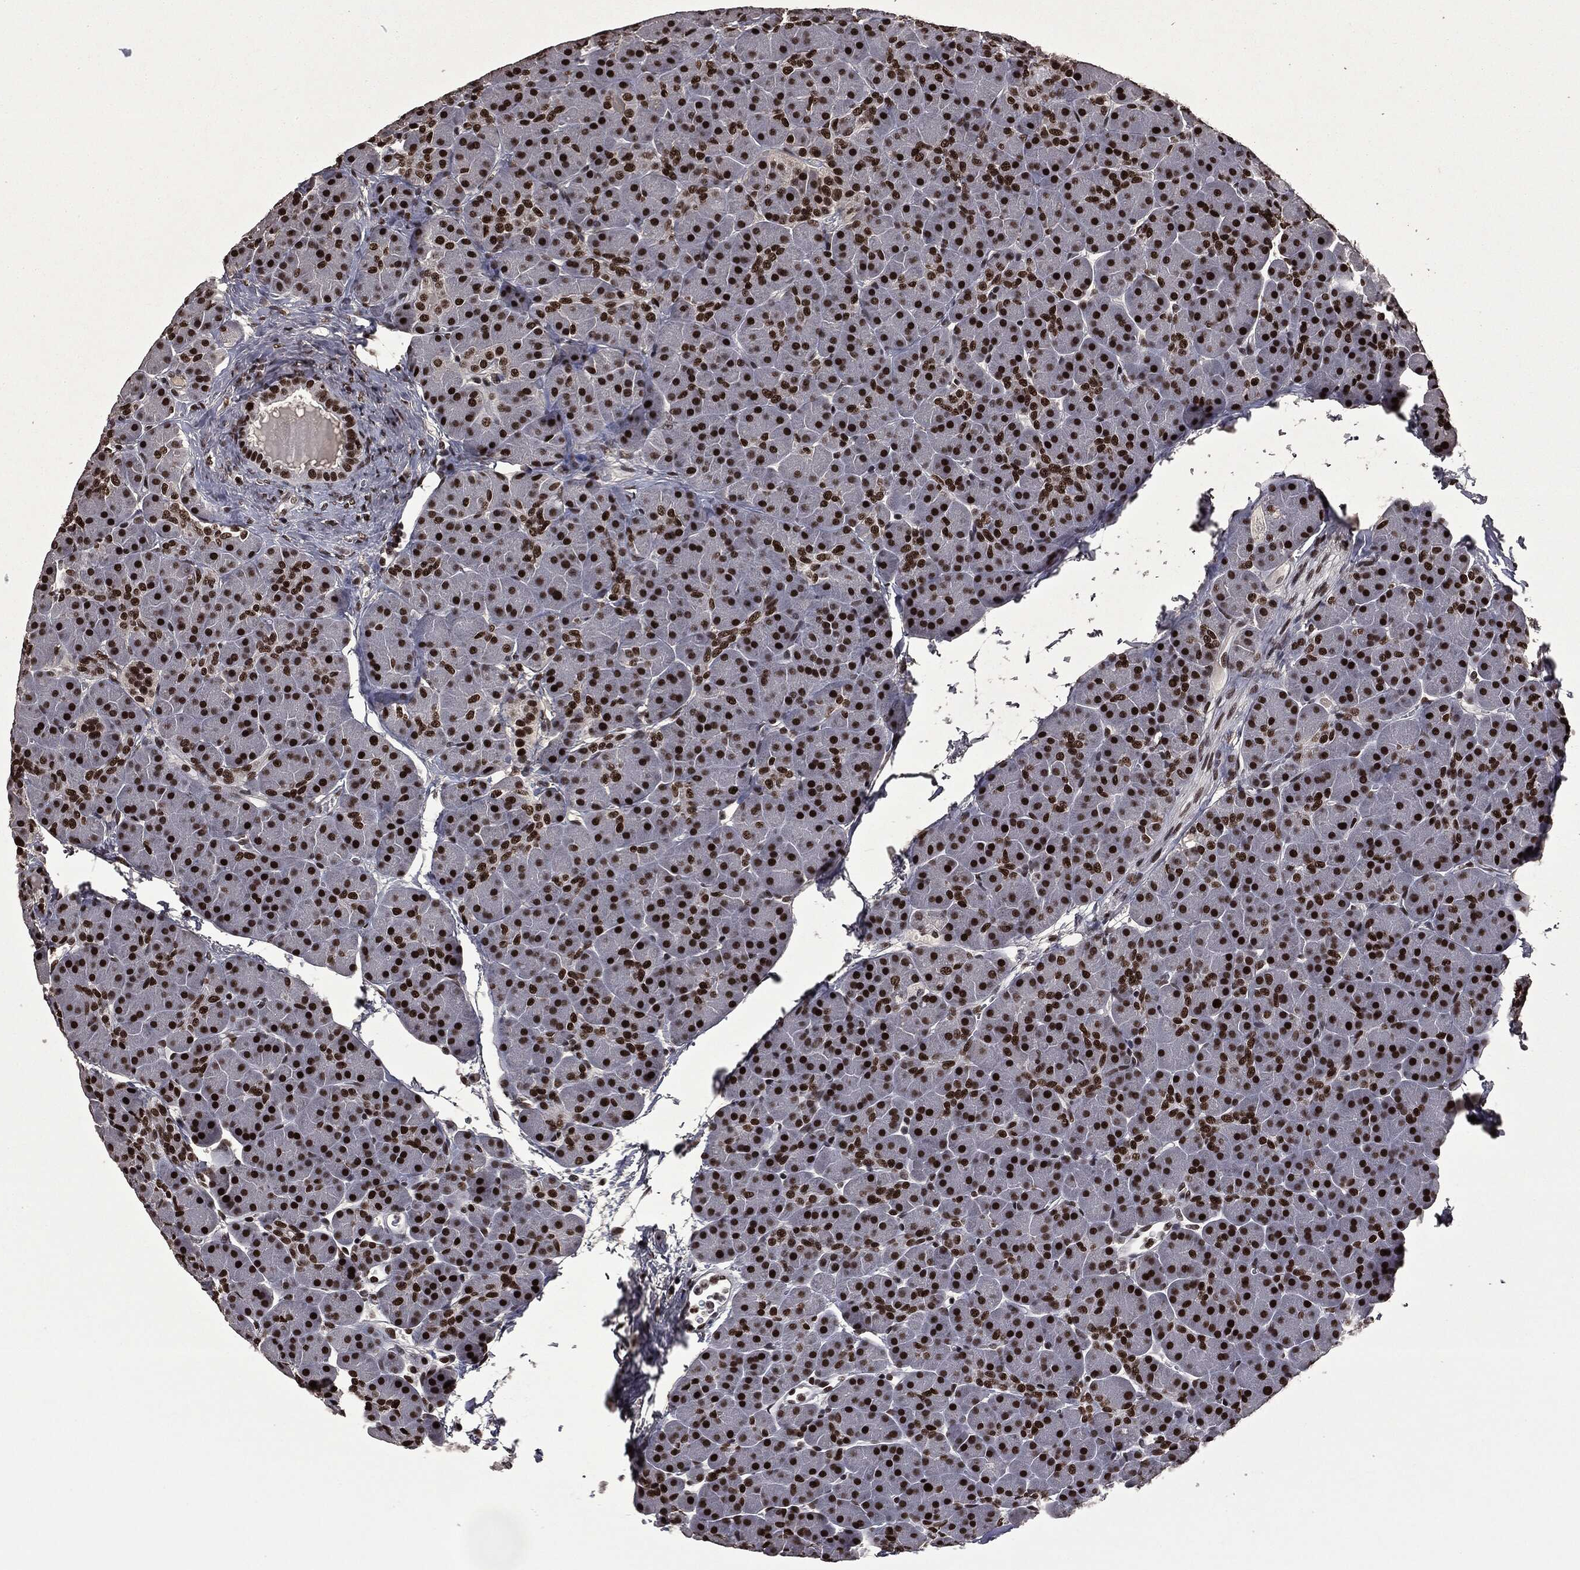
{"staining": {"intensity": "strong", "quantity": ">75%", "location": "nuclear"}, "tissue": "pancreas", "cell_type": "Exocrine glandular cells", "image_type": "normal", "snomed": [{"axis": "morphology", "description": "Normal tissue, NOS"}, {"axis": "topography", "description": "Pancreas"}], "caption": "Immunohistochemistry (DAB (3,3'-diaminobenzidine)) staining of benign pancreas displays strong nuclear protein positivity in approximately >75% of exocrine glandular cells.", "gene": "MSH2", "patient": {"sex": "female", "age": 44}}